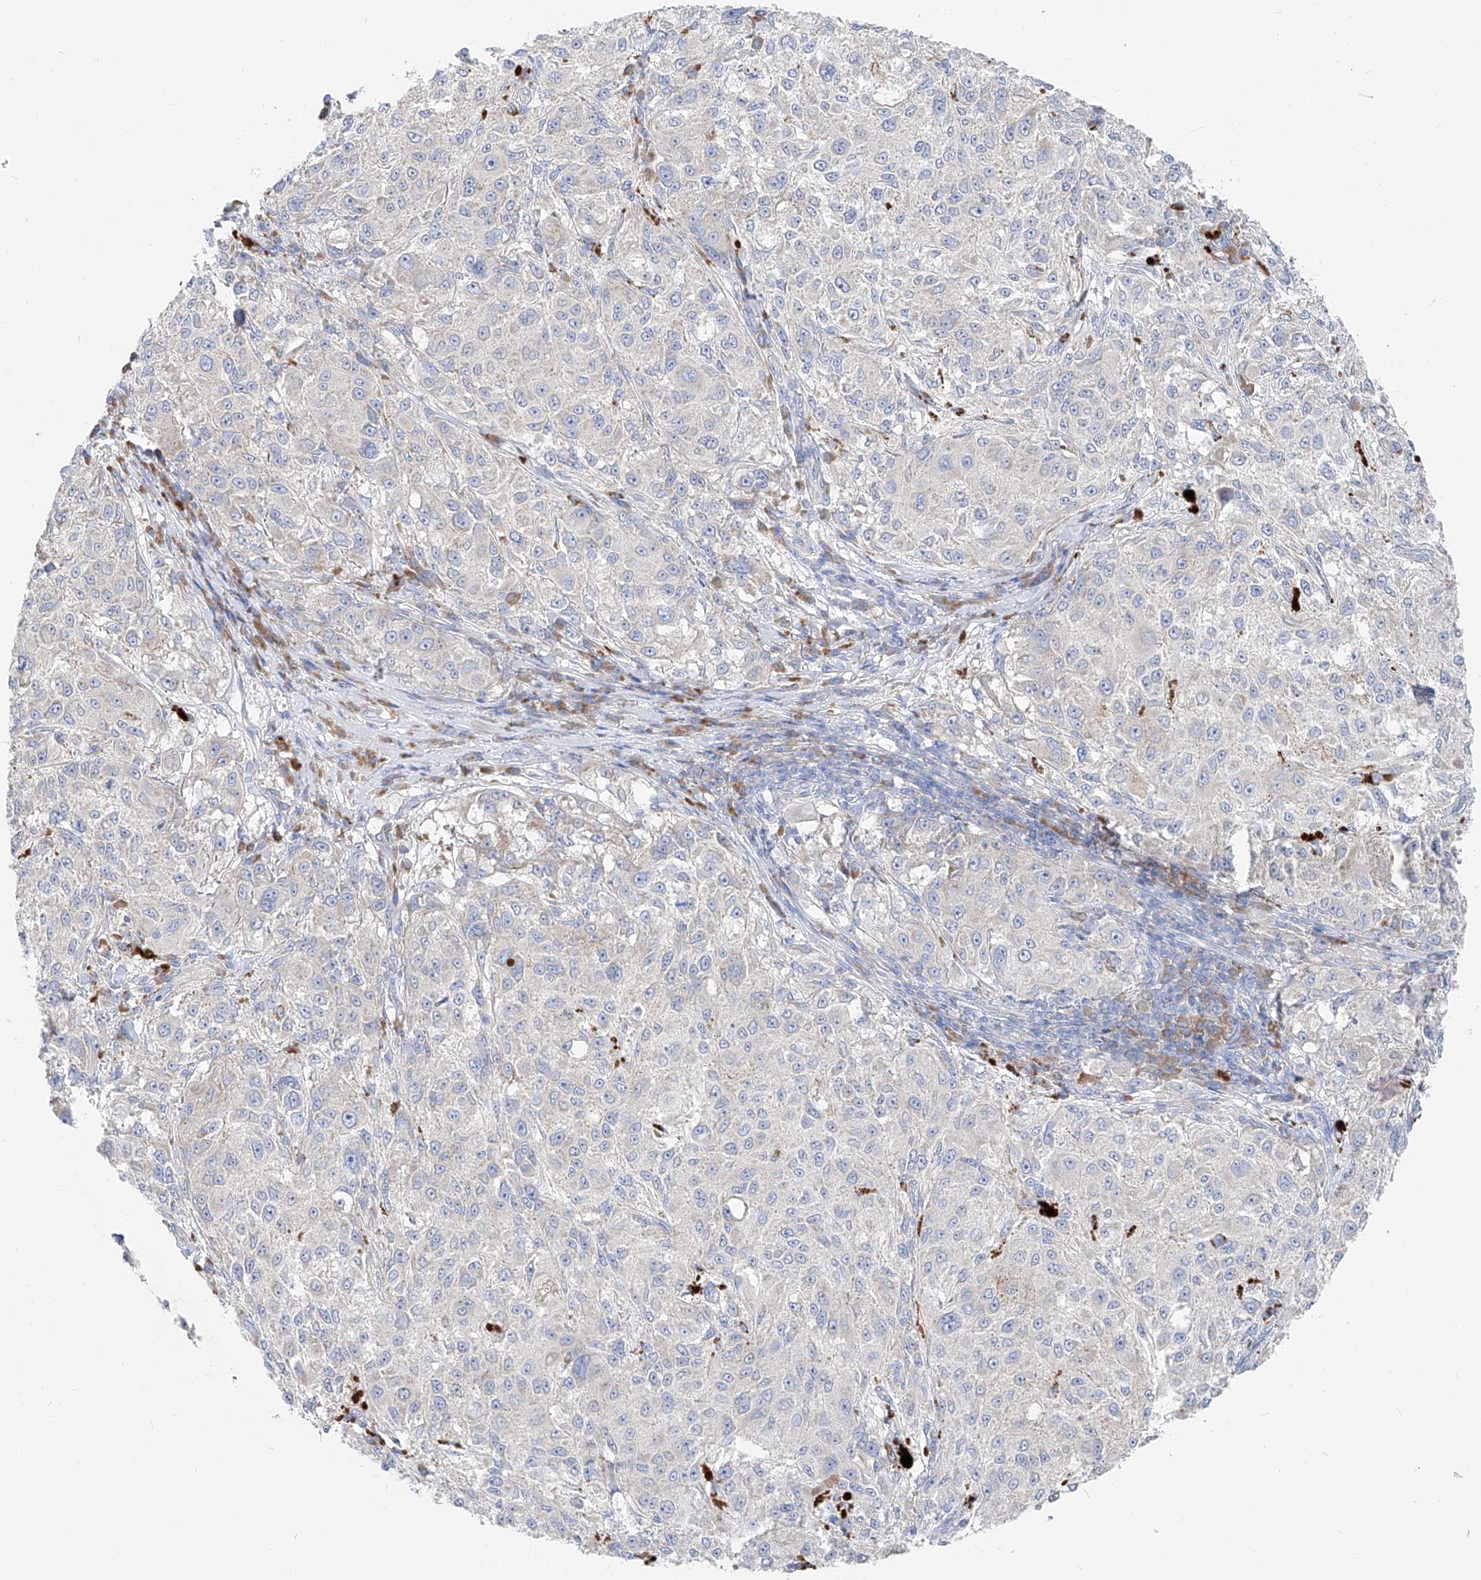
{"staining": {"intensity": "negative", "quantity": "none", "location": "none"}, "tissue": "melanoma", "cell_type": "Tumor cells", "image_type": "cancer", "snomed": [{"axis": "morphology", "description": "Necrosis, NOS"}, {"axis": "morphology", "description": "Malignant melanoma, NOS"}, {"axis": "topography", "description": "Skin"}], "caption": "This is a micrograph of immunohistochemistry (IHC) staining of malignant melanoma, which shows no expression in tumor cells.", "gene": "UFL1", "patient": {"sex": "female", "age": 87}}